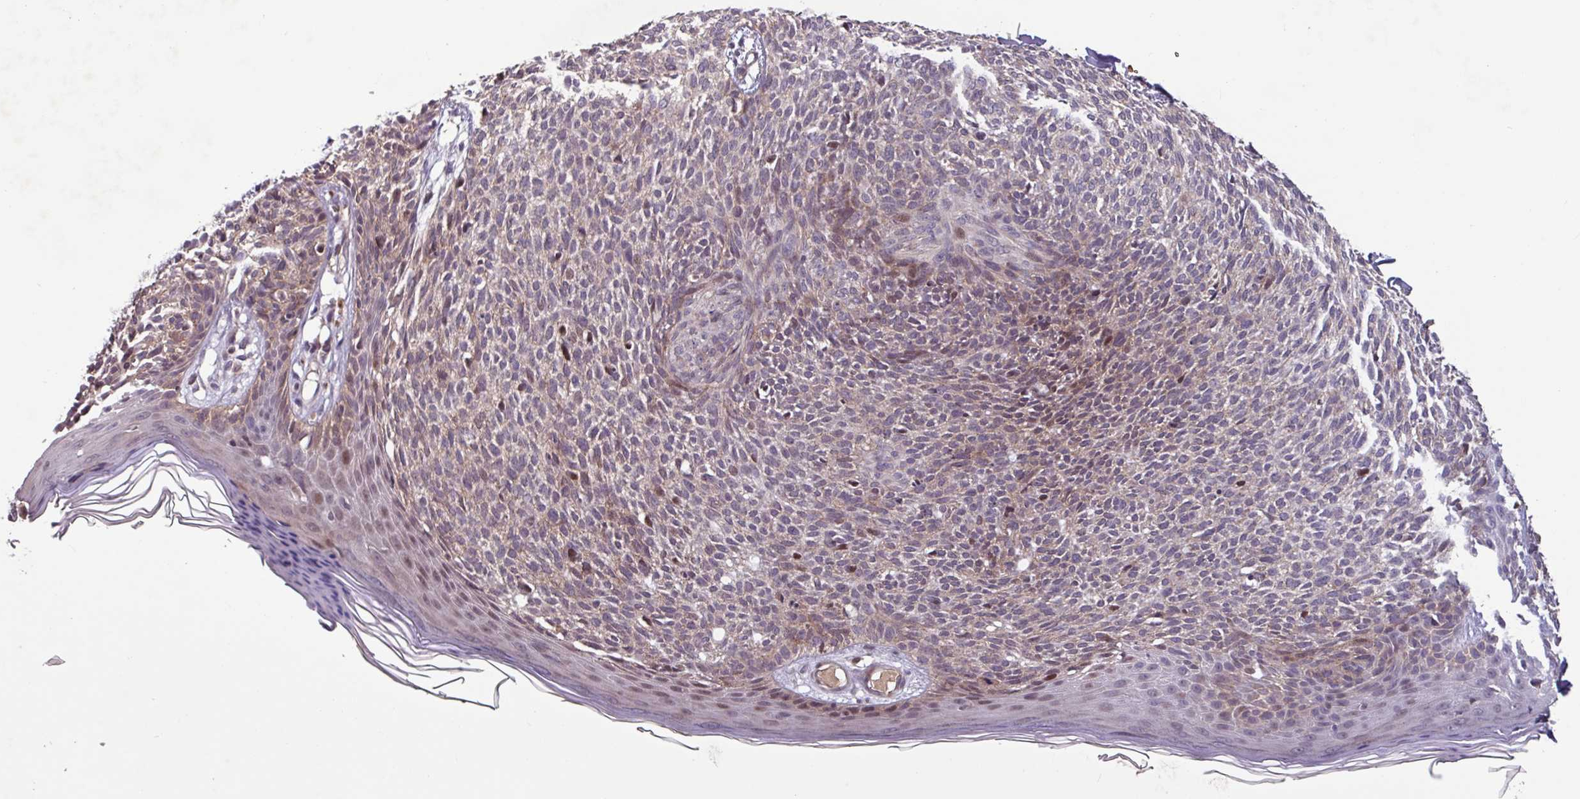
{"staining": {"intensity": "weak", "quantity": "<25%", "location": "nuclear"}, "tissue": "skin cancer", "cell_type": "Tumor cells", "image_type": "cancer", "snomed": [{"axis": "morphology", "description": "Basal cell carcinoma"}, {"axis": "topography", "description": "Skin"}], "caption": "Immunohistochemical staining of human basal cell carcinoma (skin) shows no significant positivity in tumor cells.", "gene": "TMEM88", "patient": {"sex": "female", "age": 66}}